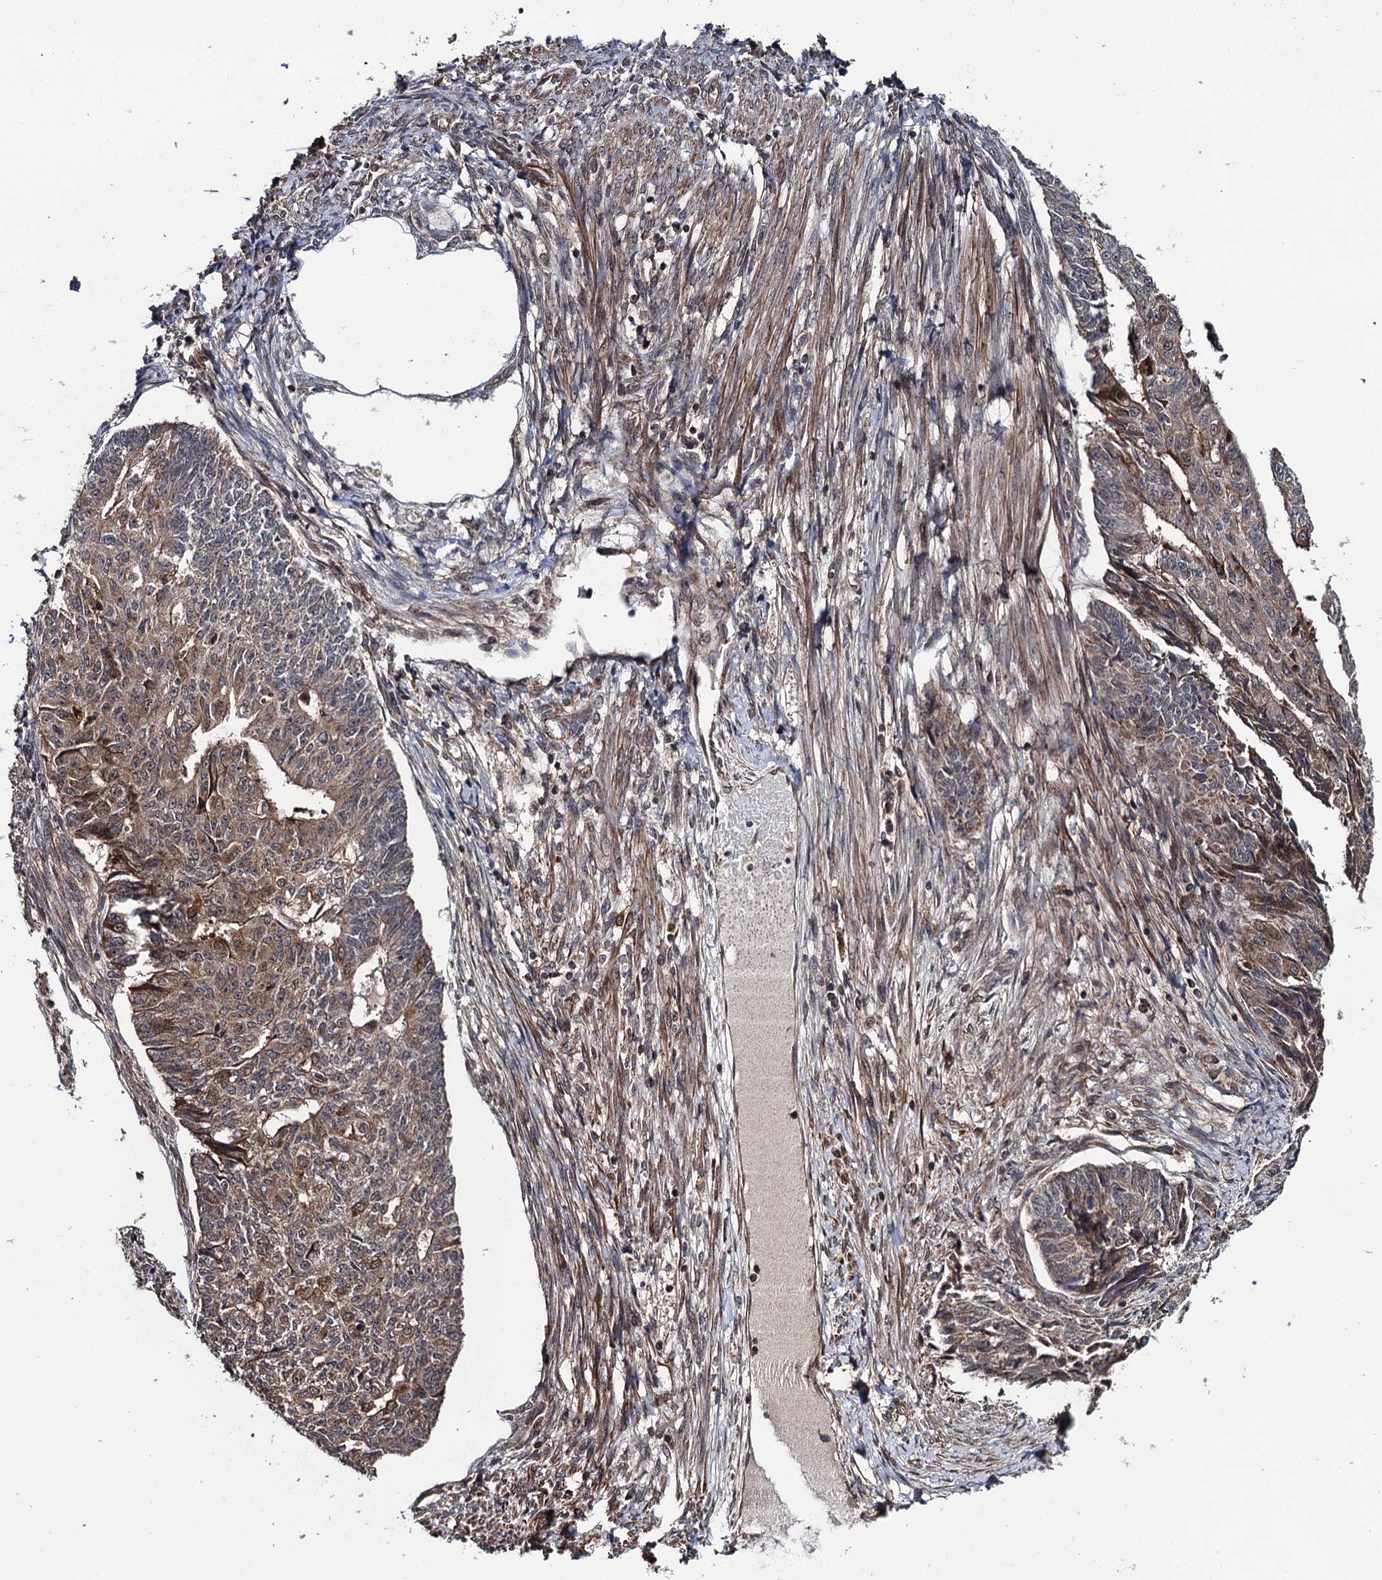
{"staining": {"intensity": "moderate", "quantity": "25%-75%", "location": "cytoplasmic/membranous"}, "tissue": "endometrial cancer", "cell_type": "Tumor cells", "image_type": "cancer", "snomed": [{"axis": "morphology", "description": "Adenocarcinoma, NOS"}, {"axis": "topography", "description": "Endometrium"}], "caption": "A brown stain shows moderate cytoplasmic/membranous positivity of a protein in human endometrial cancer (adenocarcinoma) tumor cells.", "gene": "FSIP1", "patient": {"sex": "female", "age": 32}}